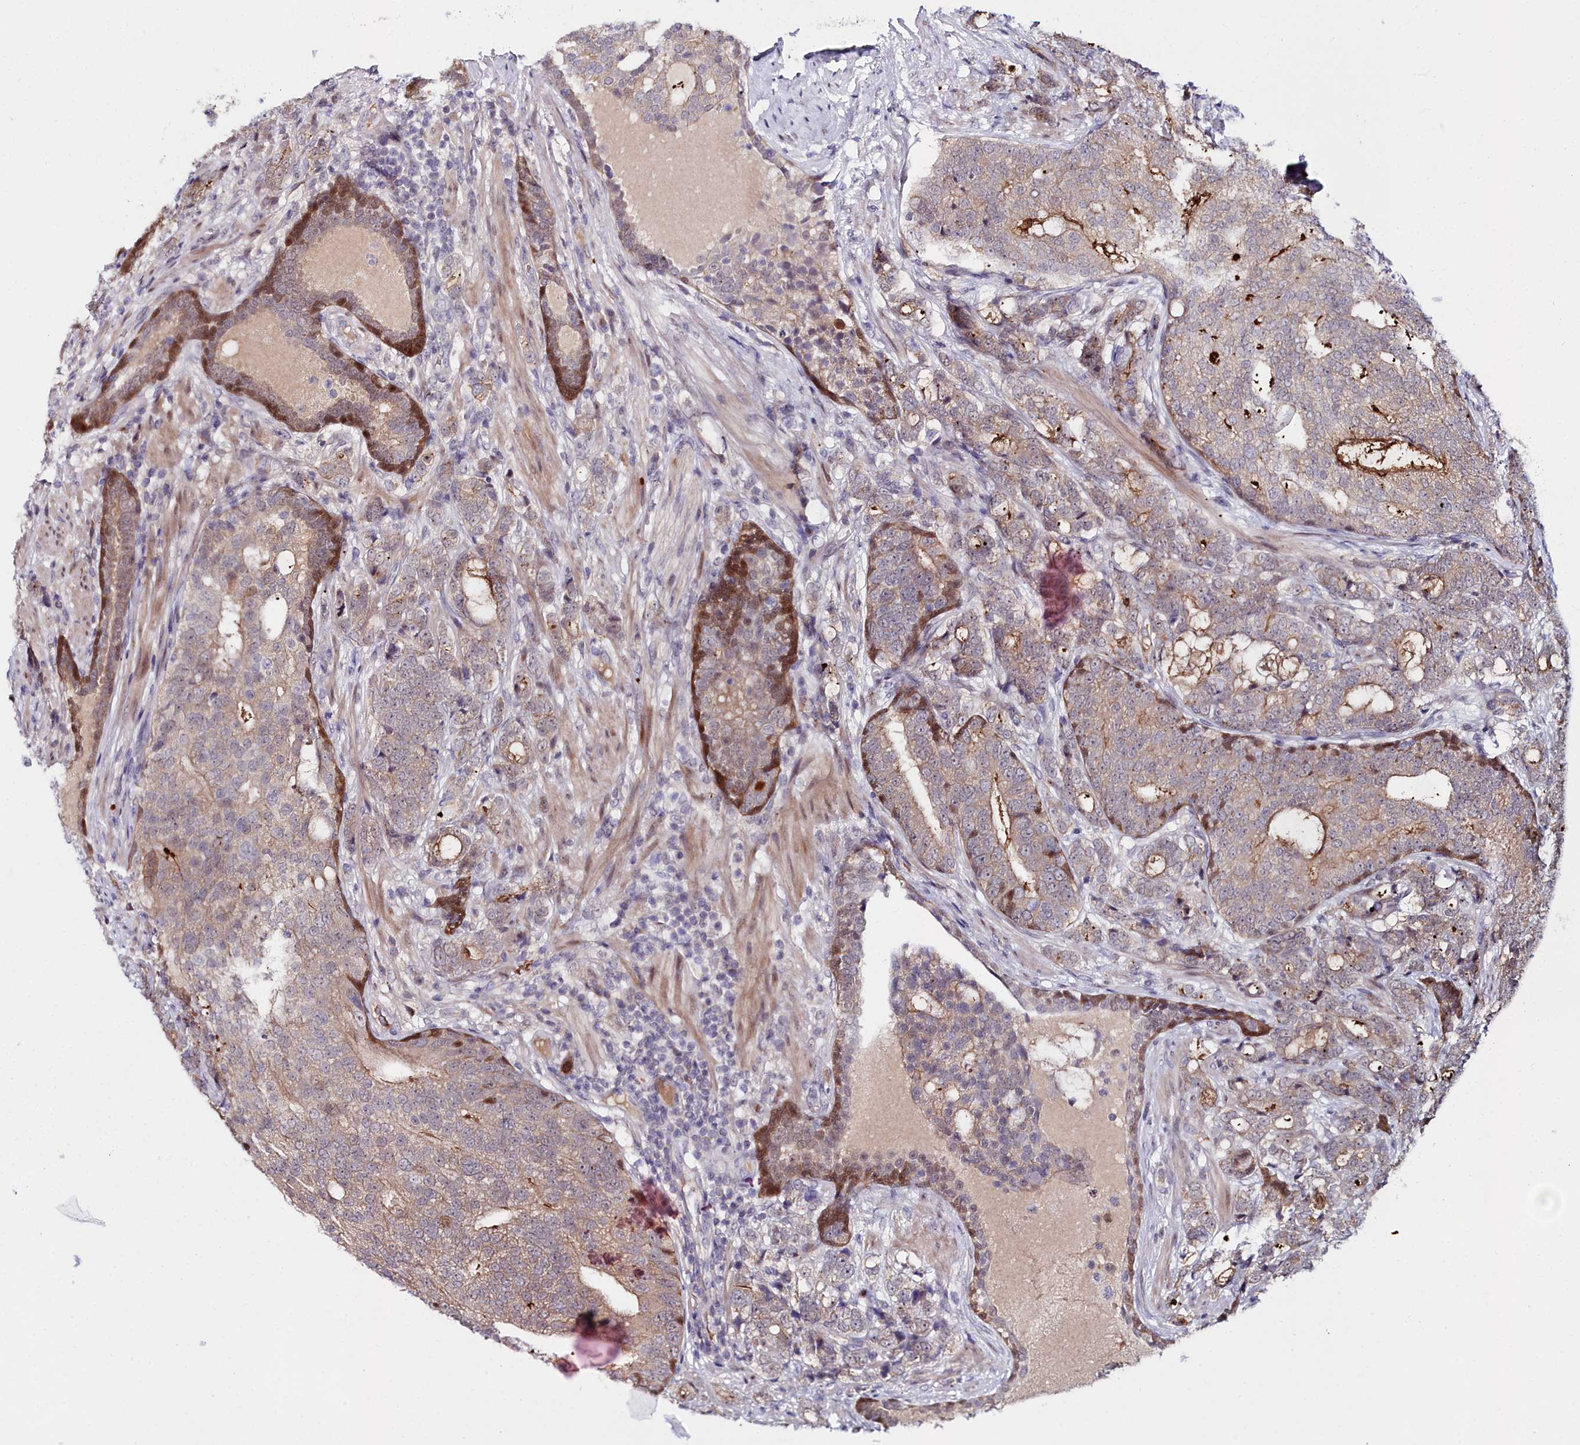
{"staining": {"intensity": "moderate", "quantity": "<25%", "location": "cytoplasmic/membranous,nuclear"}, "tissue": "prostate cancer", "cell_type": "Tumor cells", "image_type": "cancer", "snomed": [{"axis": "morphology", "description": "Adenocarcinoma, High grade"}, {"axis": "topography", "description": "Prostate"}], "caption": "Brown immunohistochemical staining in prostate adenocarcinoma (high-grade) exhibits moderate cytoplasmic/membranous and nuclear expression in approximately <25% of tumor cells.", "gene": "KCTD18", "patient": {"sex": "male", "age": 67}}